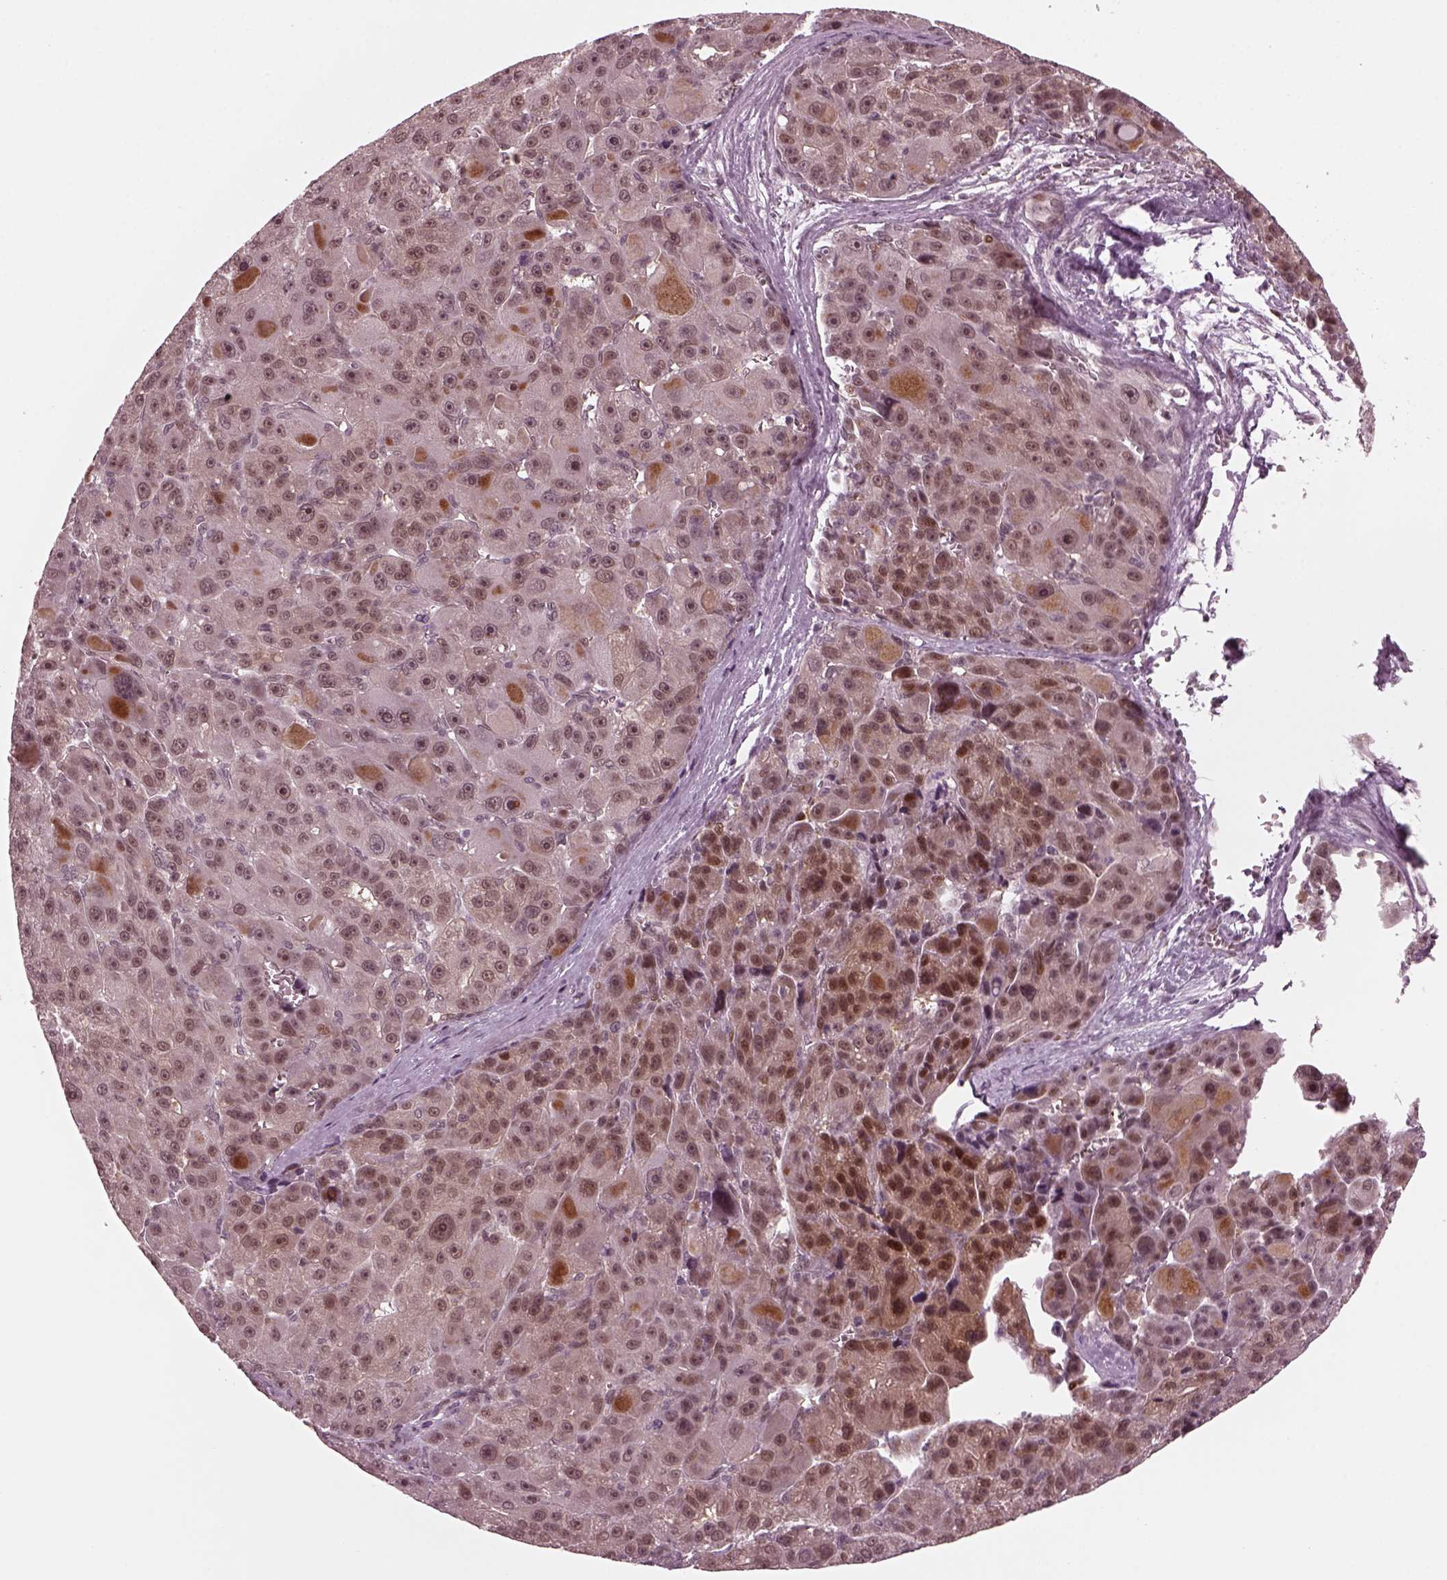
{"staining": {"intensity": "moderate", "quantity": "<25%", "location": "cytoplasmic/membranous,nuclear"}, "tissue": "liver cancer", "cell_type": "Tumor cells", "image_type": "cancer", "snomed": [{"axis": "morphology", "description": "Carcinoma, Hepatocellular, NOS"}, {"axis": "topography", "description": "Liver"}], "caption": "Hepatocellular carcinoma (liver) was stained to show a protein in brown. There is low levels of moderate cytoplasmic/membranous and nuclear expression in approximately <25% of tumor cells.", "gene": "TRIB3", "patient": {"sex": "male", "age": 76}}